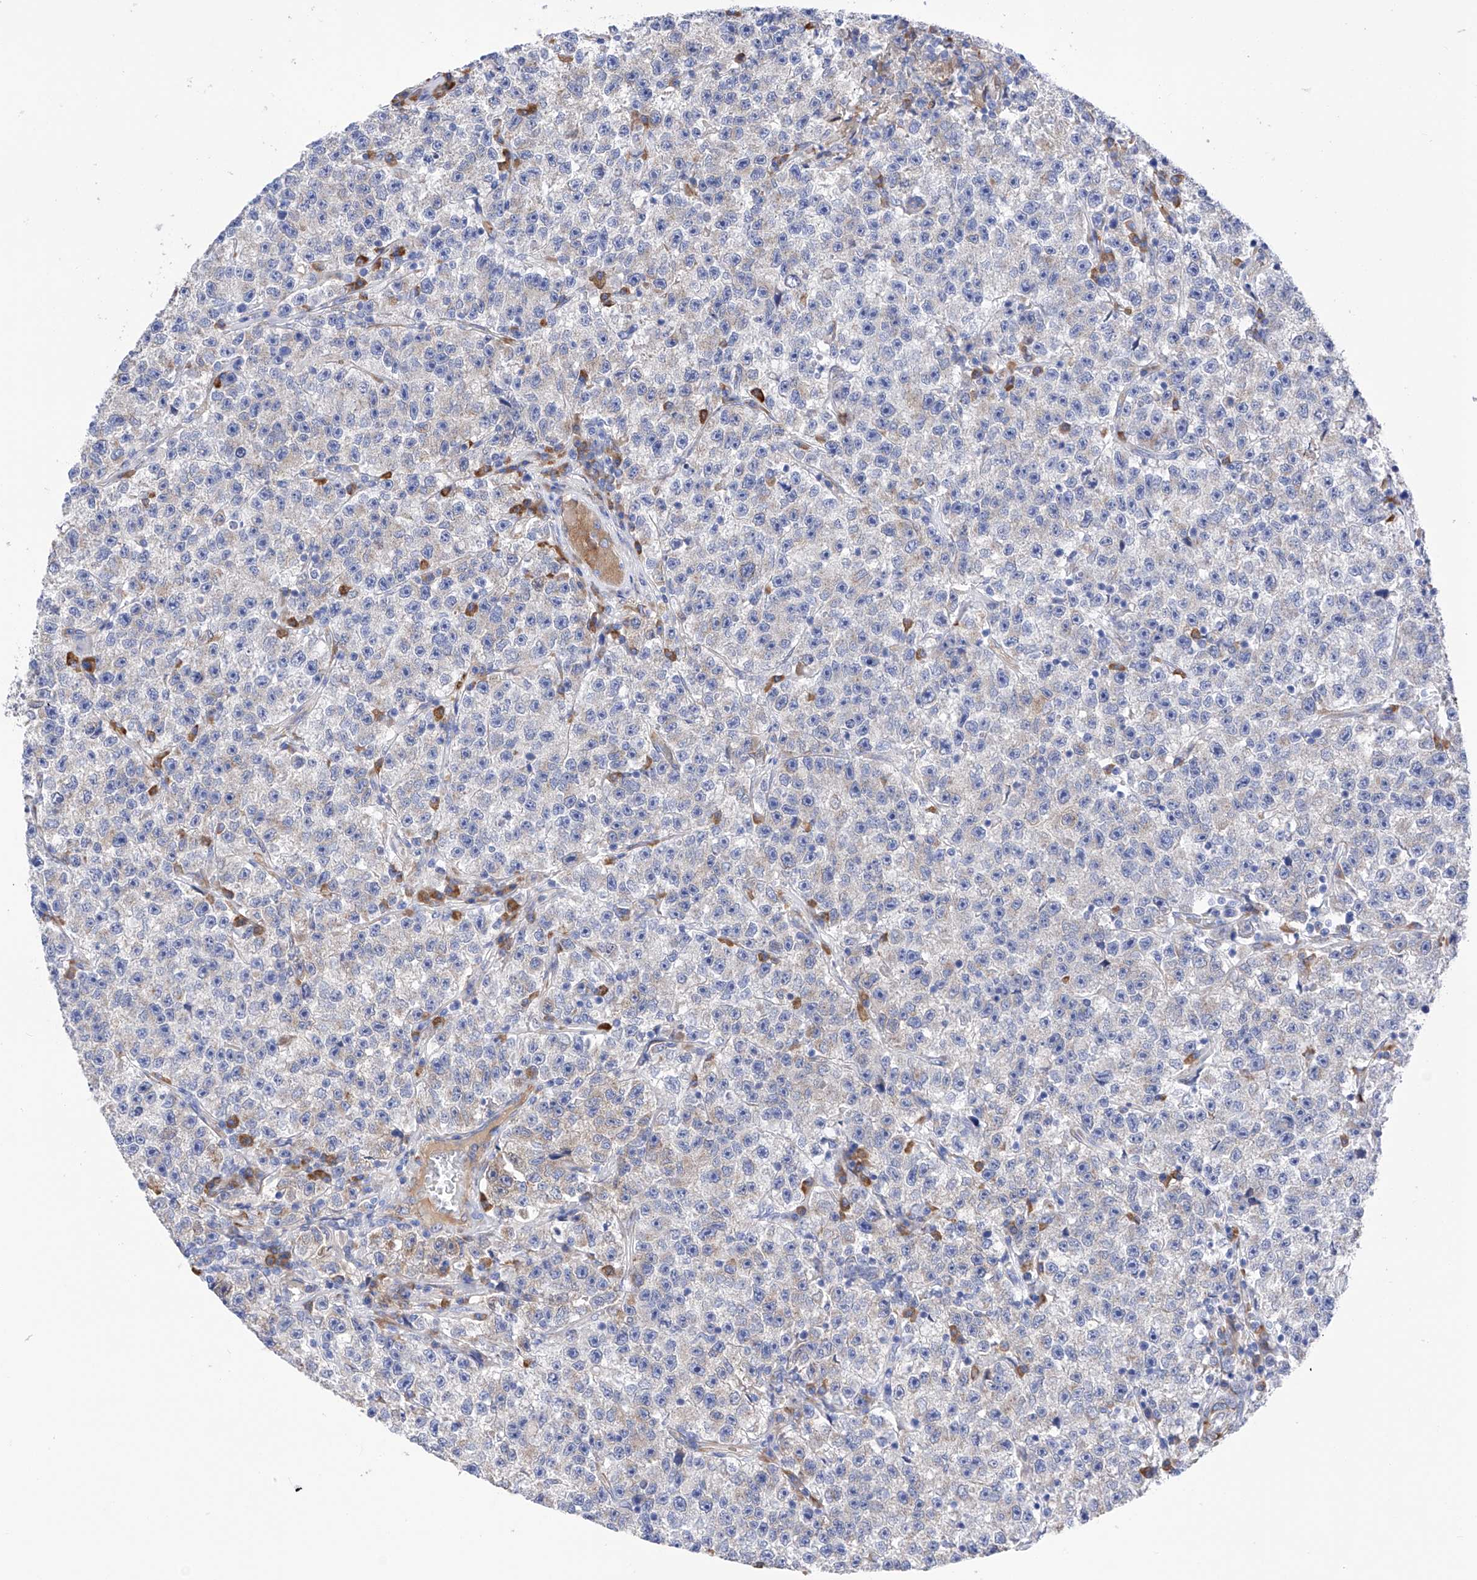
{"staining": {"intensity": "negative", "quantity": "none", "location": "none"}, "tissue": "testis cancer", "cell_type": "Tumor cells", "image_type": "cancer", "snomed": [{"axis": "morphology", "description": "Seminoma, NOS"}, {"axis": "topography", "description": "Testis"}], "caption": "Protein analysis of testis seminoma demonstrates no significant expression in tumor cells.", "gene": "PDIA5", "patient": {"sex": "male", "age": 22}}